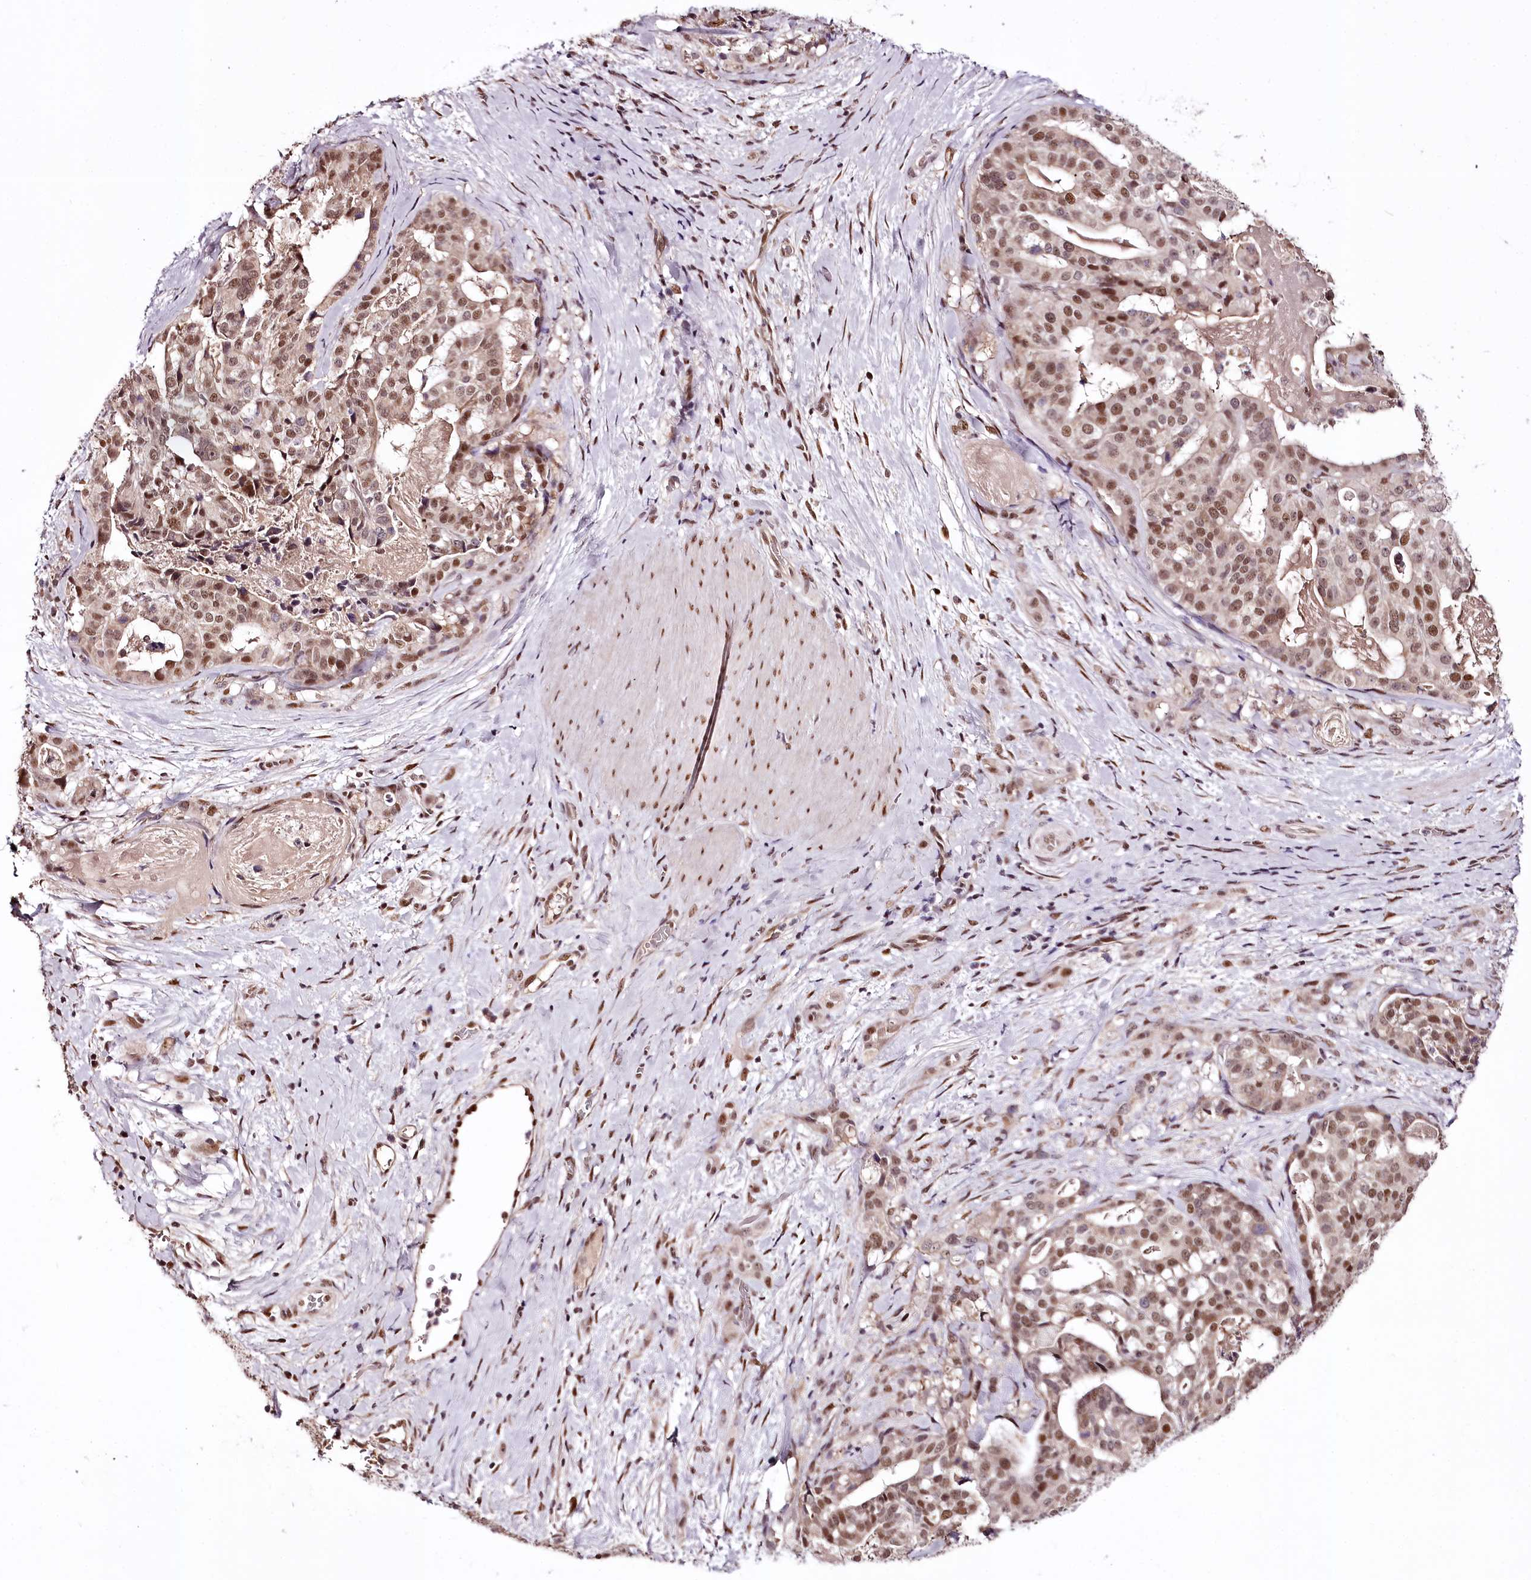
{"staining": {"intensity": "moderate", "quantity": ">75%", "location": "nuclear"}, "tissue": "stomach cancer", "cell_type": "Tumor cells", "image_type": "cancer", "snomed": [{"axis": "morphology", "description": "Adenocarcinoma, NOS"}, {"axis": "topography", "description": "Stomach"}], "caption": "This is an image of immunohistochemistry staining of stomach cancer (adenocarcinoma), which shows moderate expression in the nuclear of tumor cells.", "gene": "TTC33", "patient": {"sex": "male", "age": 48}}